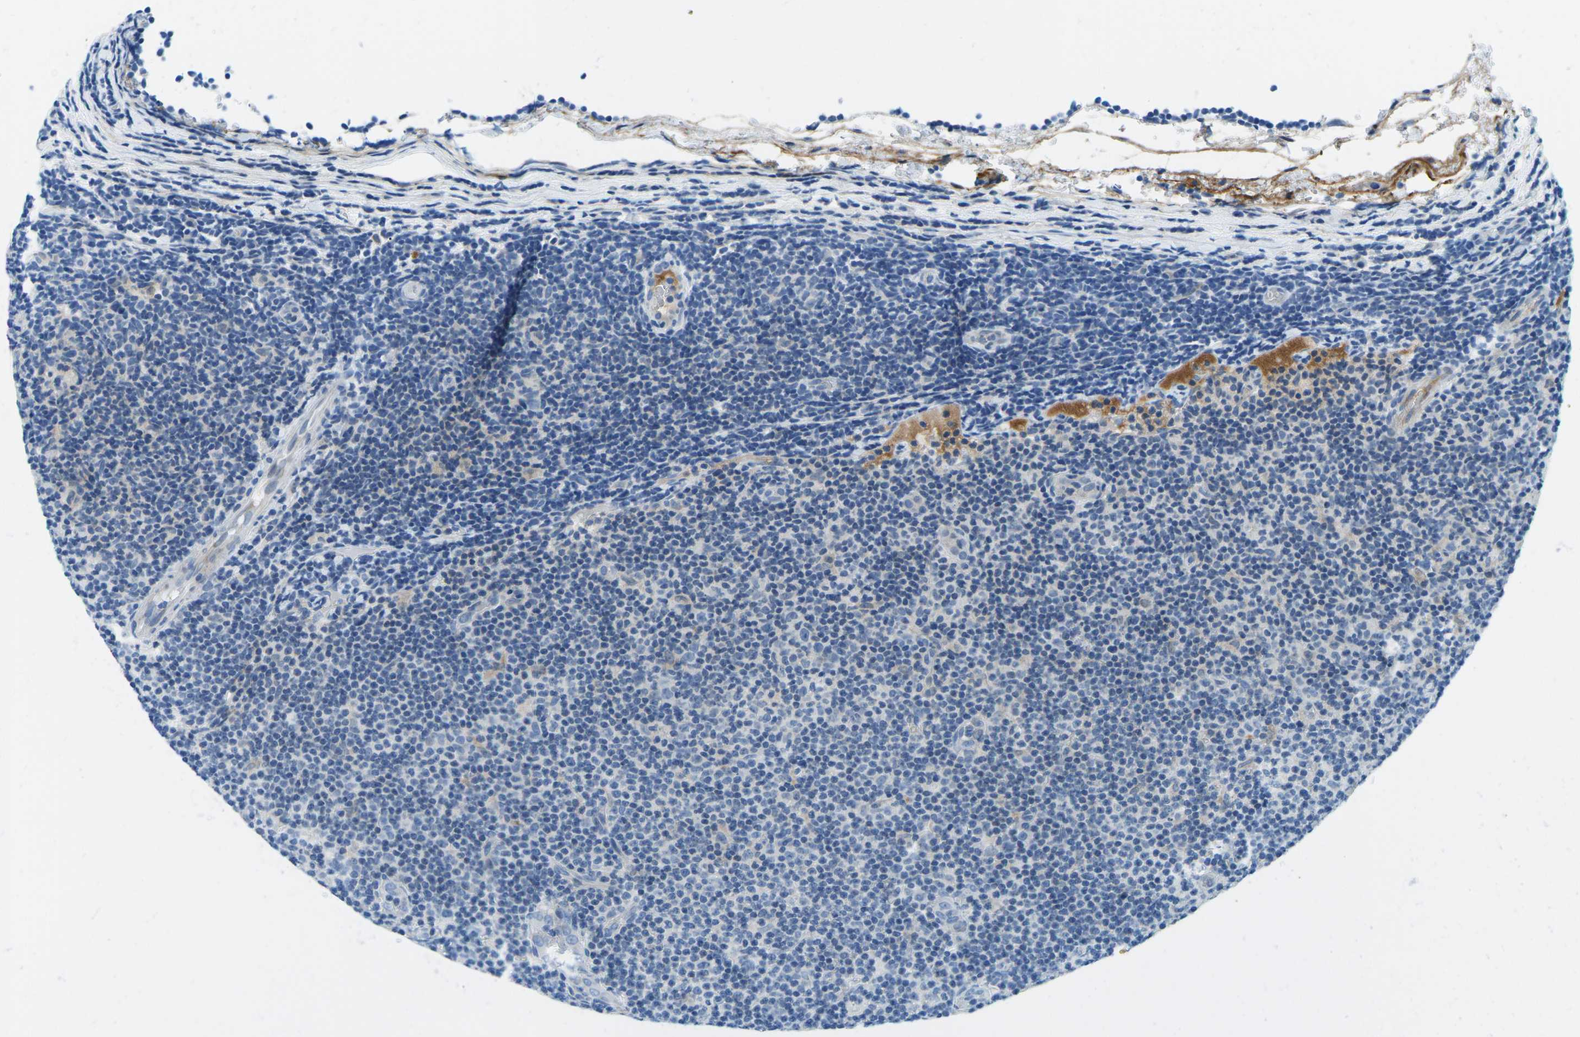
{"staining": {"intensity": "negative", "quantity": "none", "location": "none"}, "tissue": "lymphoma", "cell_type": "Tumor cells", "image_type": "cancer", "snomed": [{"axis": "morphology", "description": "Malignant lymphoma, non-Hodgkin's type, Low grade"}, {"axis": "topography", "description": "Lymph node"}], "caption": "Tumor cells are negative for brown protein staining in lymphoma.", "gene": "CFB", "patient": {"sex": "male", "age": 83}}